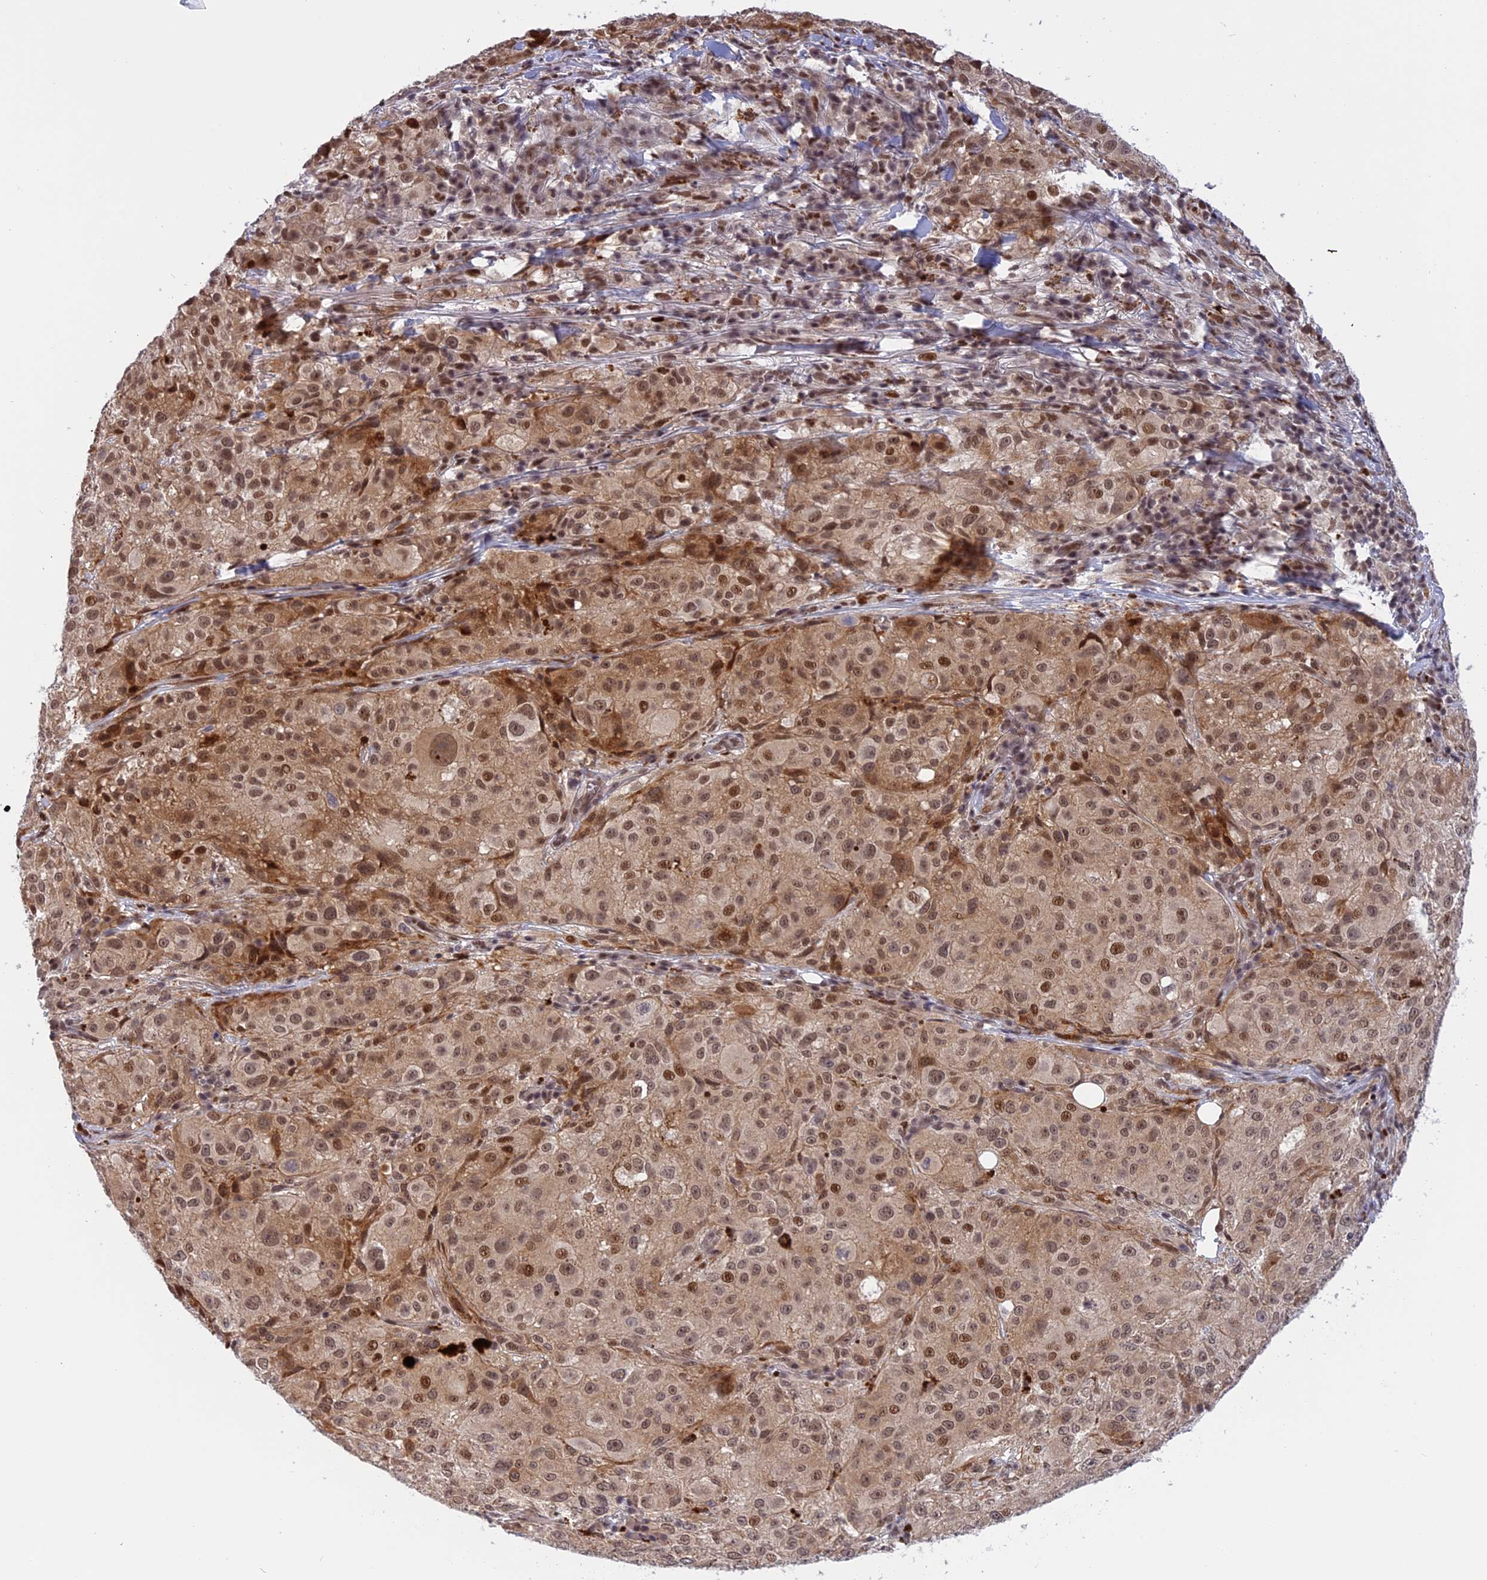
{"staining": {"intensity": "moderate", "quantity": ">75%", "location": "cytoplasmic/membranous,nuclear"}, "tissue": "melanoma", "cell_type": "Tumor cells", "image_type": "cancer", "snomed": [{"axis": "morphology", "description": "Necrosis, NOS"}, {"axis": "morphology", "description": "Malignant melanoma, NOS"}, {"axis": "topography", "description": "Skin"}], "caption": "Moderate cytoplasmic/membranous and nuclear protein staining is seen in approximately >75% of tumor cells in melanoma.", "gene": "POLR2C", "patient": {"sex": "female", "age": 87}}